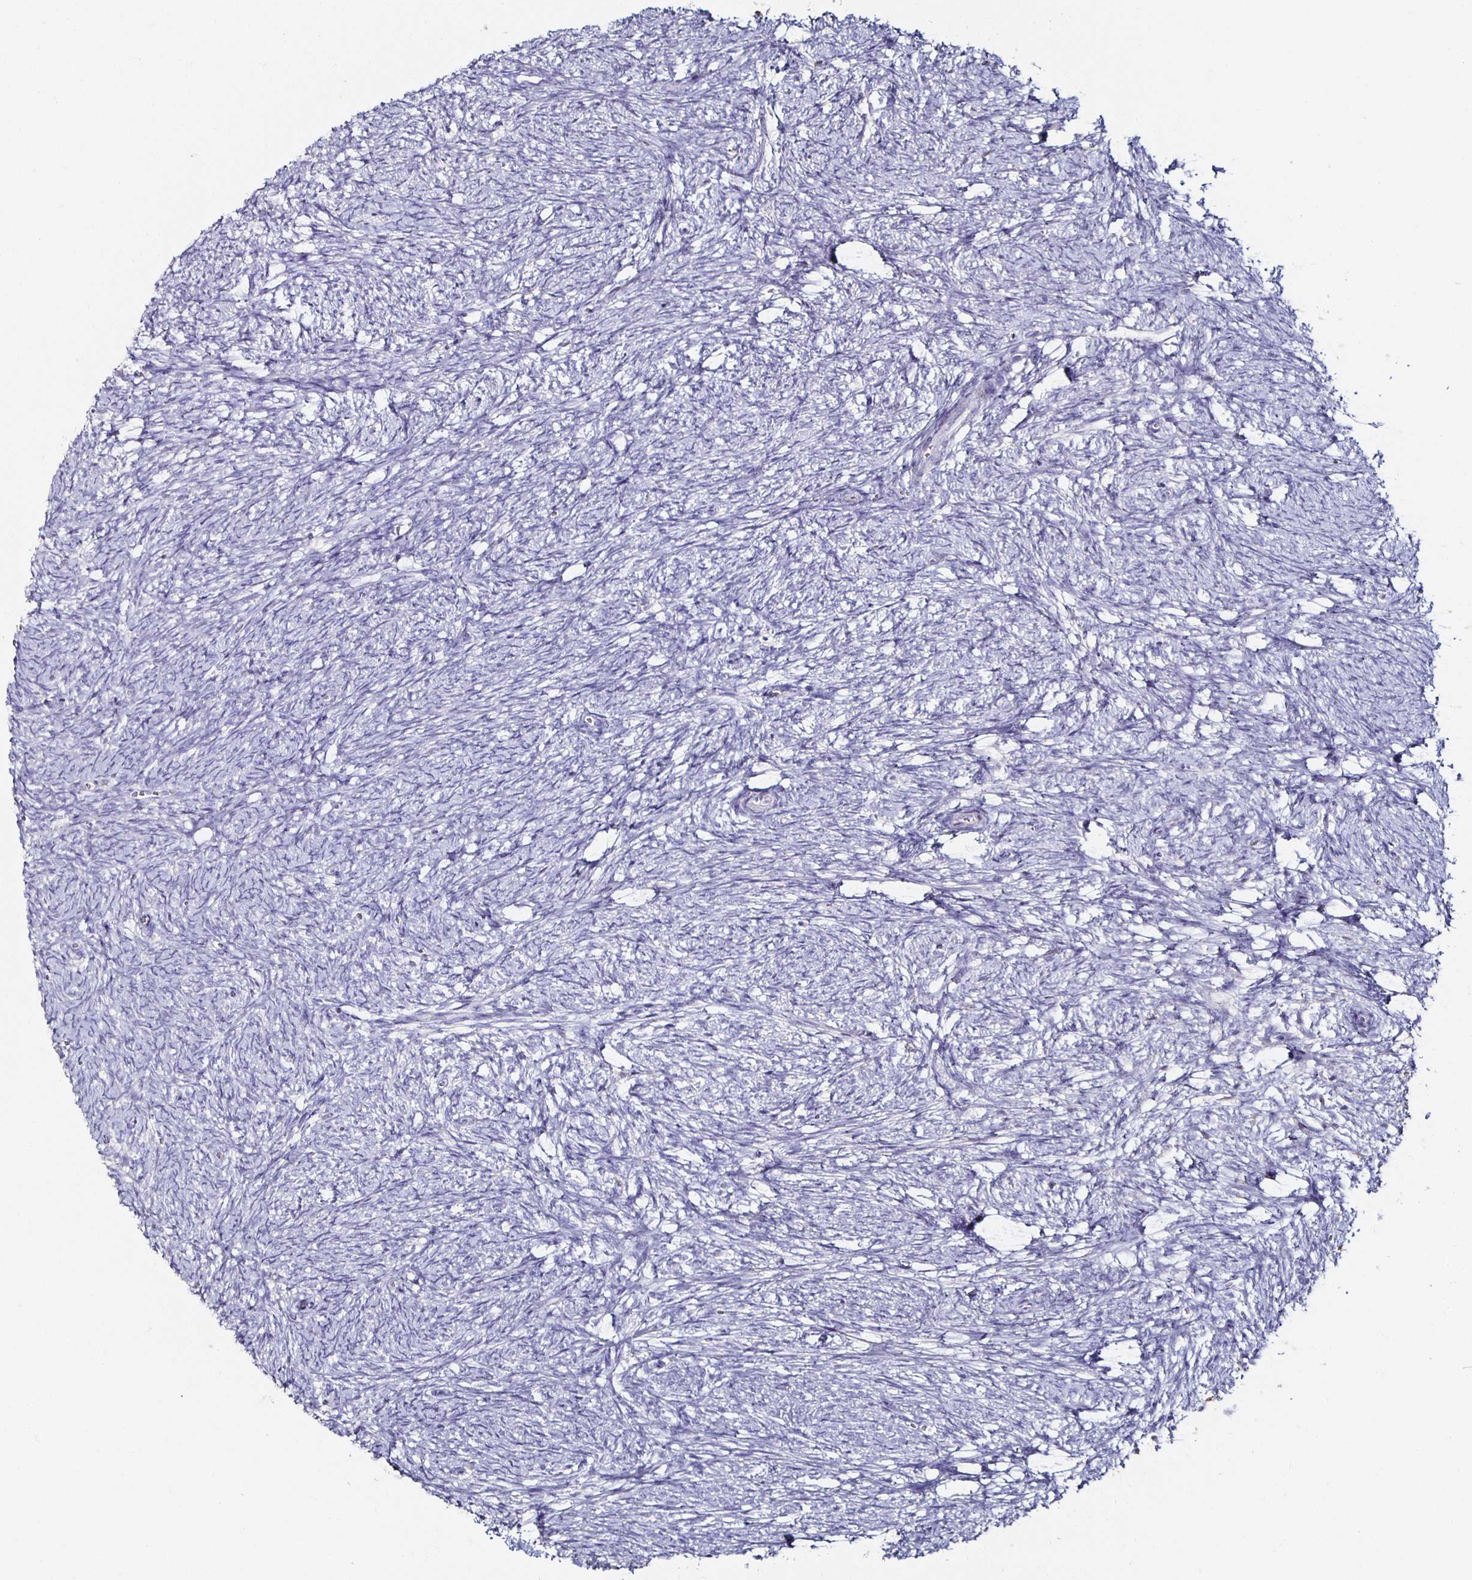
{"staining": {"intensity": "negative", "quantity": "none", "location": "none"}, "tissue": "ovary", "cell_type": "Ovarian stroma cells", "image_type": "normal", "snomed": [{"axis": "morphology", "description": "Normal tissue, NOS"}, {"axis": "topography", "description": "Ovary"}], "caption": "Photomicrograph shows no protein staining in ovarian stroma cells of normal ovary.", "gene": "TLR4", "patient": {"sex": "female", "age": 41}}